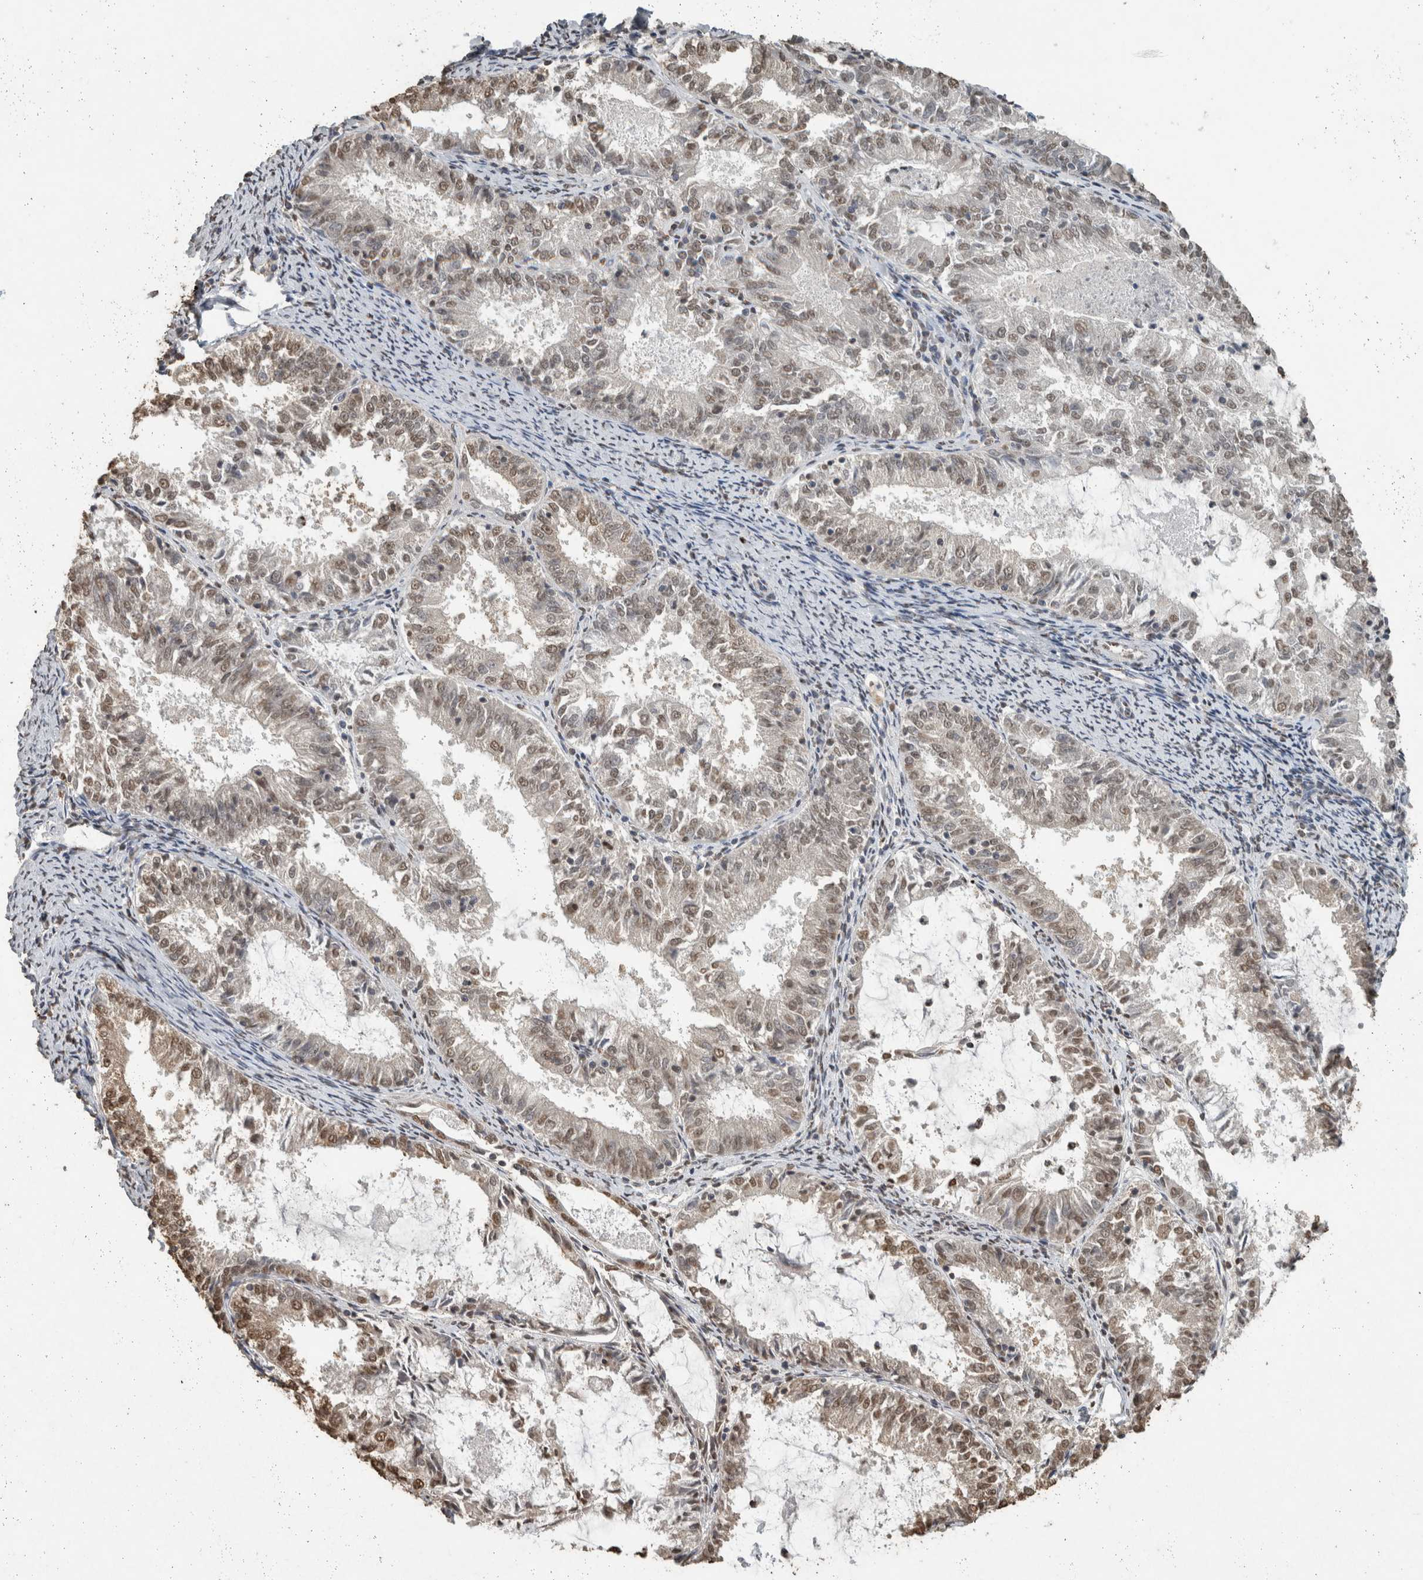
{"staining": {"intensity": "moderate", "quantity": ">75%", "location": "nuclear"}, "tissue": "endometrial cancer", "cell_type": "Tumor cells", "image_type": "cancer", "snomed": [{"axis": "morphology", "description": "Adenocarcinoma, NOS"}, {"axis": "topography", "description": "Endometrium"}], "caption": "Protein staining by immunohistochemistry (IHC) demonstrates moderate nuclear staining in about >75% of tumor cells in adenocarcinoma (endometrial).", "gene": "HAND2", "patient": {"sex": "female", "age": 57}}